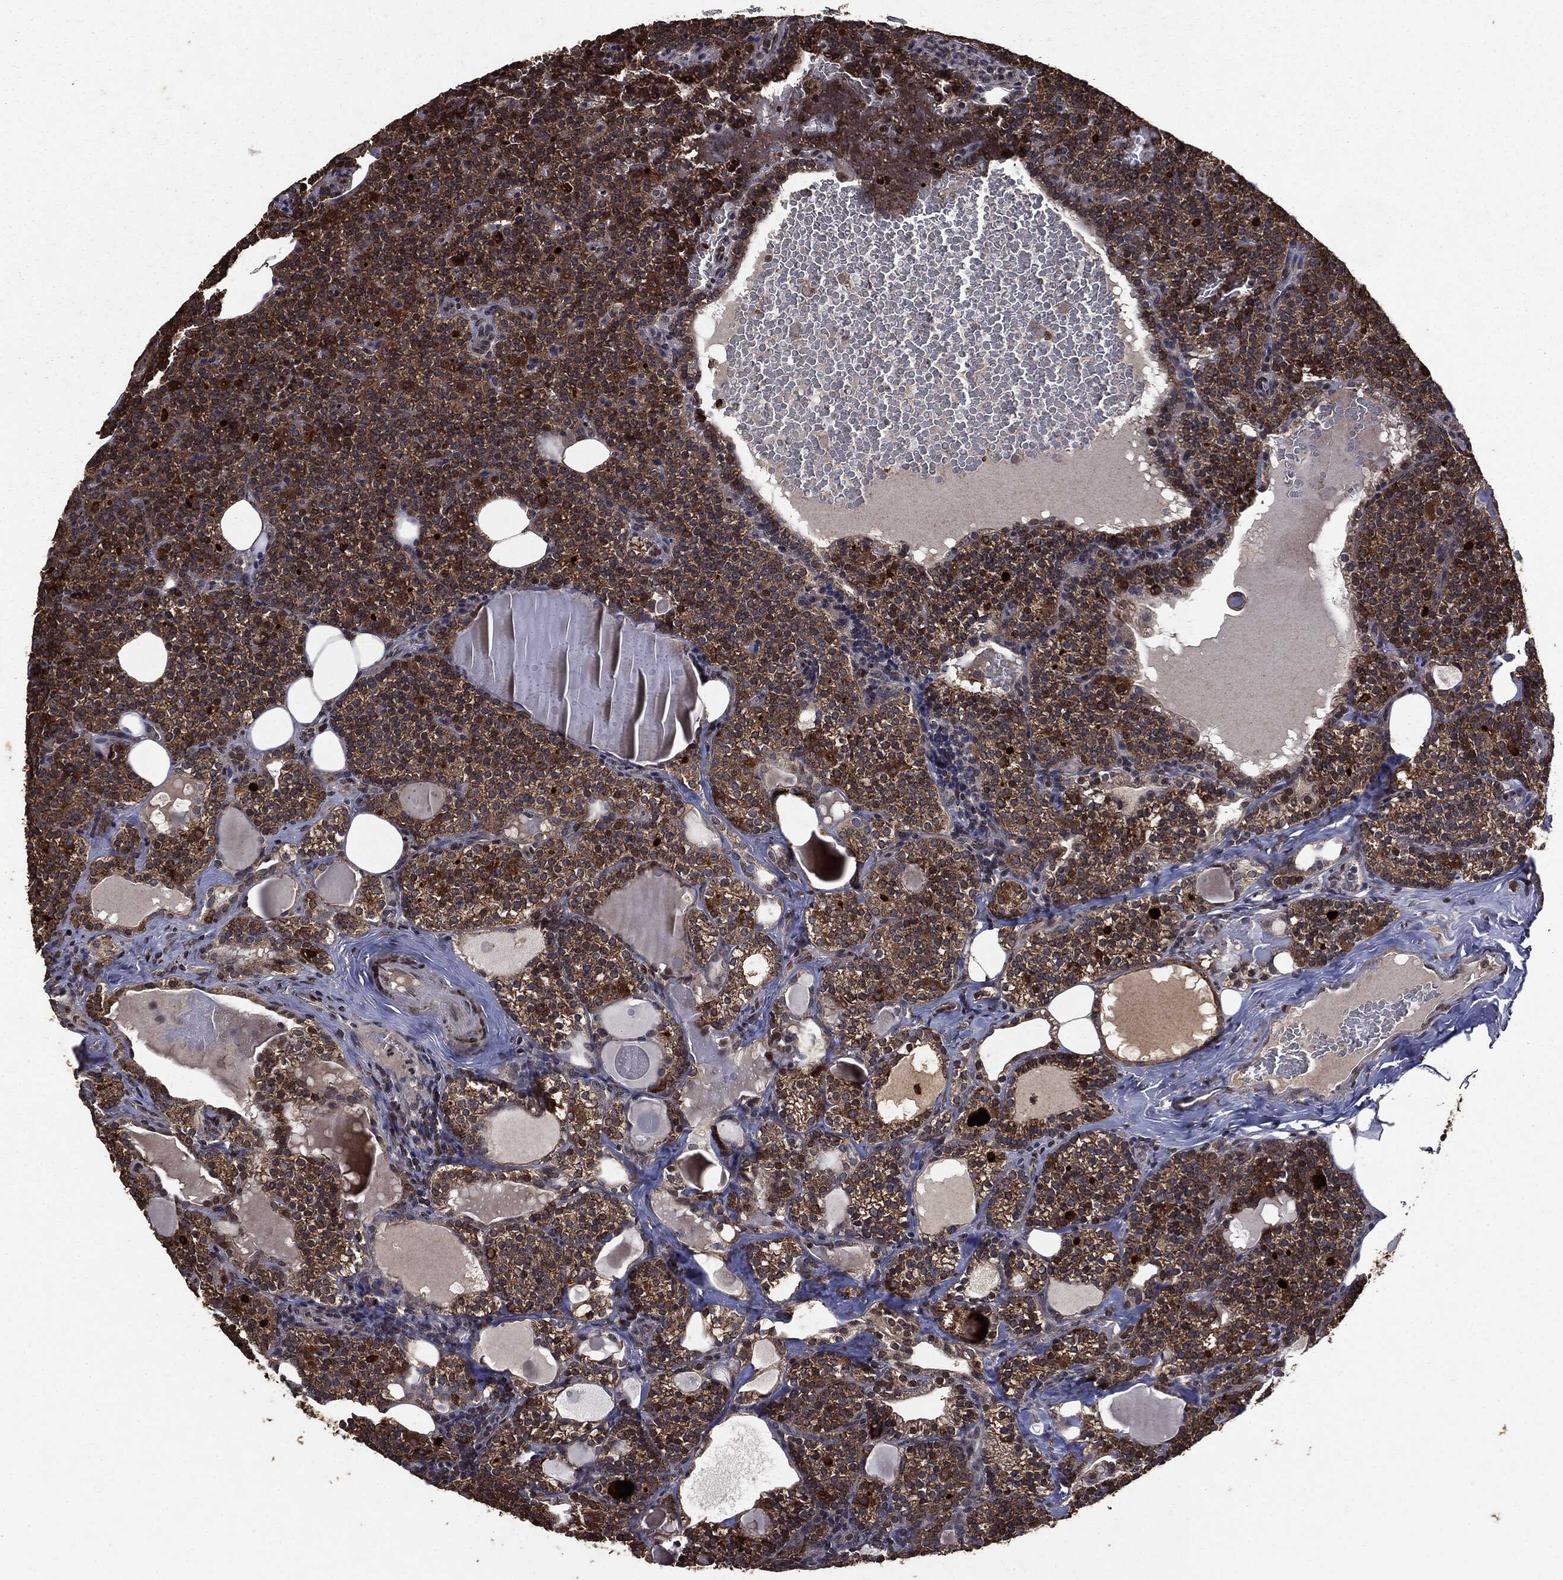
{"staining": {"intensity": "strong", "quantity": ">75%", "location": "cytoplasmic/membranous,nuclear"}, "tissue": "parathyroid gland", "cell_type": "Glandular cells", "image_type": "normal", "snomed": [{"axis": "morphology", "description": "Normal tissue, NOS"}, {"axis": "topography", "description": "Parathyroid gland"}], "caption": "Parathyroid gland stained with immunohistochemistry (IHC) displays strong cytoplasmic/membranous,nuclear positivity in approximately >75% of glandular cells.", "gene": "PPP6R2", "patient": {"sex": "female", "age": 63}}